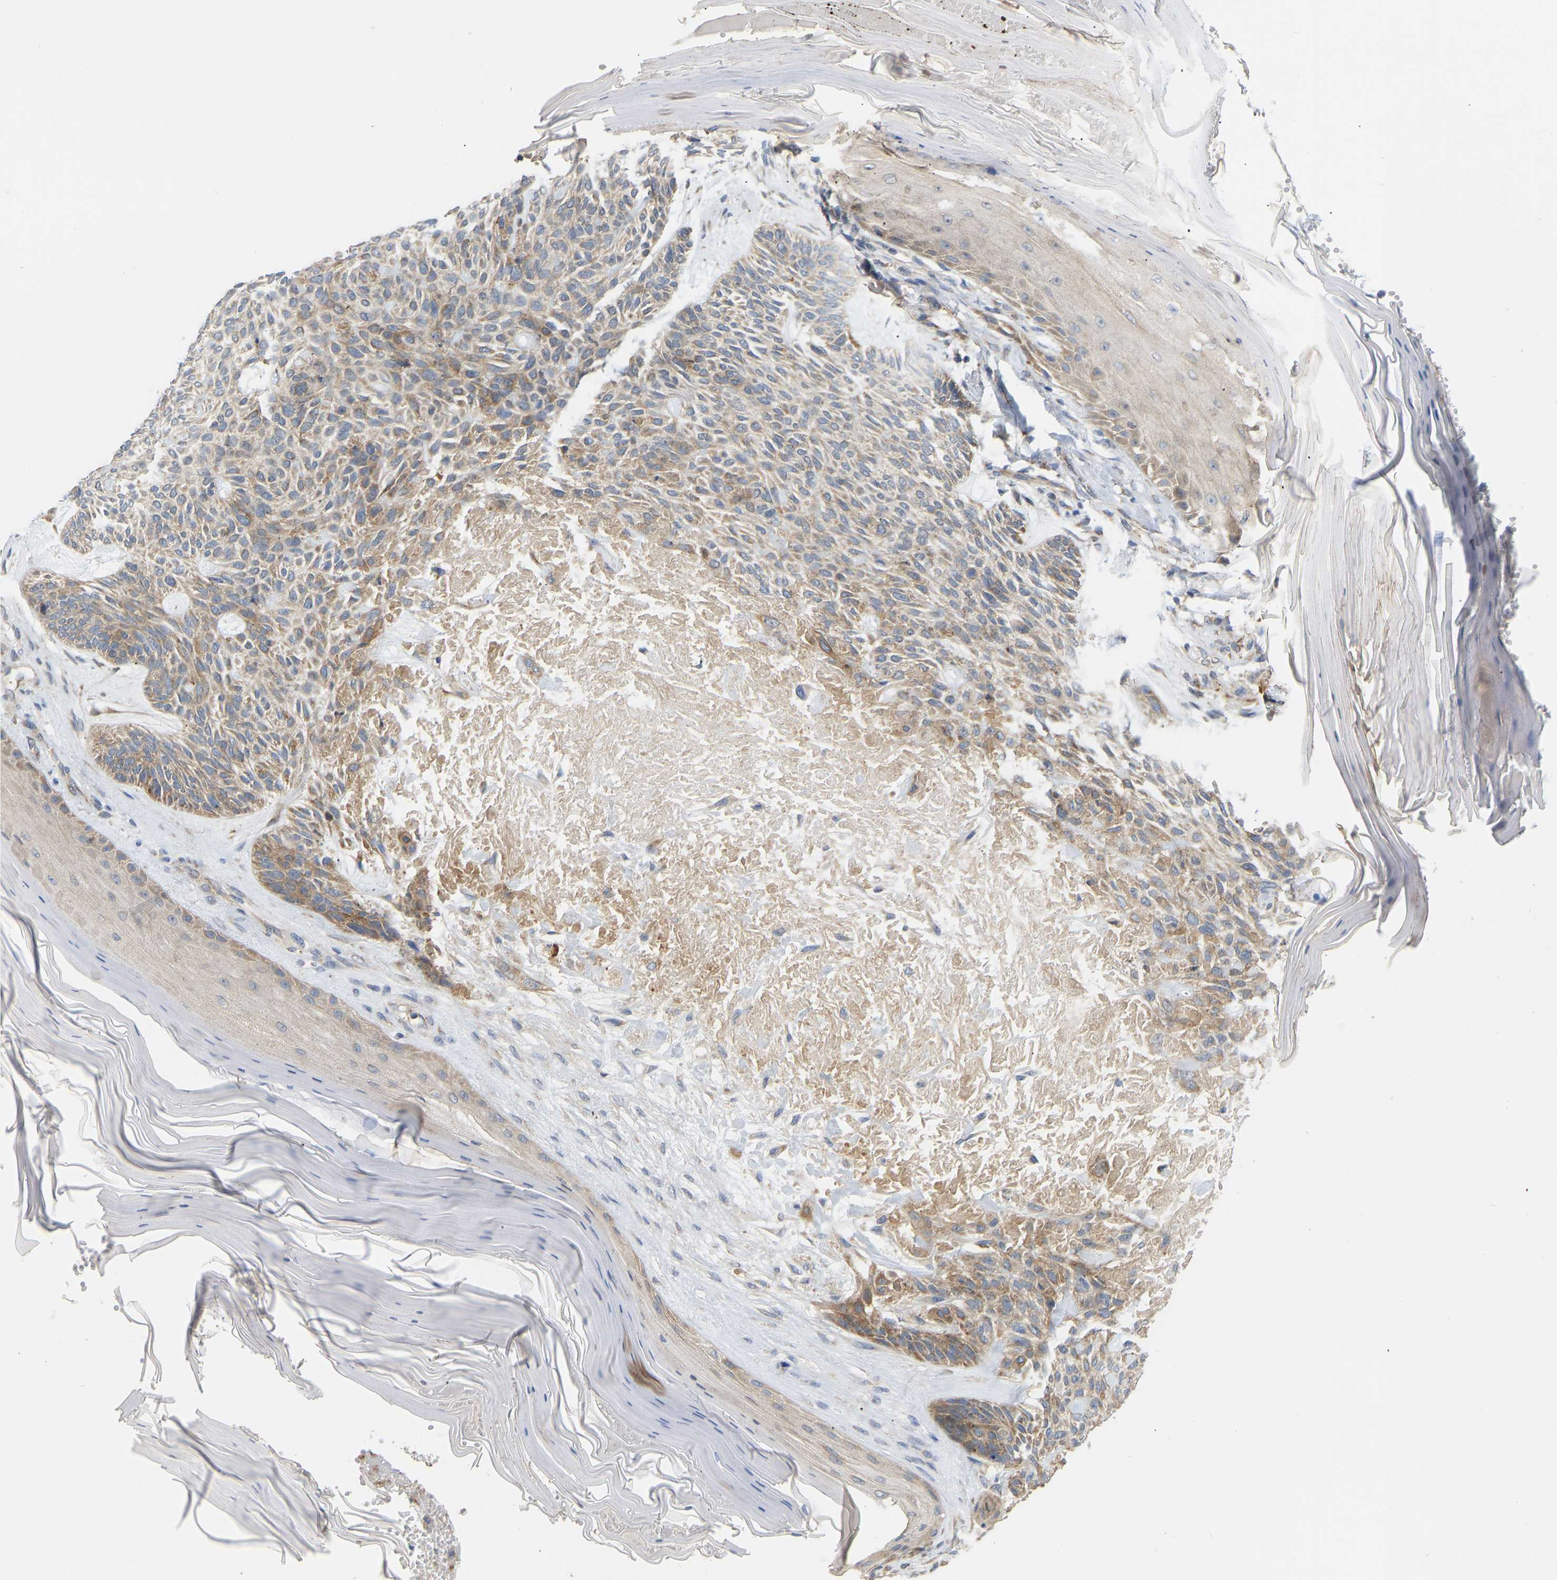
{"staining": {"intensity": "moderate", "quantity": "25%-75%", "location": "cytoplasmic/membranous"}, "tissue": "skin cancer", "cell_type": "Tumor cells", "image_type": "cancer", "snomed": [{"axis": "morphology", "description": "Basal cell carcinoma"}, {"axis": "topography", "description": "Skin"}], "caption": "Skin basal cell carcinoma stained with DAB IHC demonstrates medium levels of moderate cytoplasmic/membranous expression in approximately 25%-75% of tumor cells. The staining was performed using DAB (3,3'-diaminobenzidine) to visualize the protein expression in brown, while the nuclei were stained in blue with hematoxylin (Magnification: 20x).", "gene": "HACD2", "patient": {"sex": "male", "age": 55}}